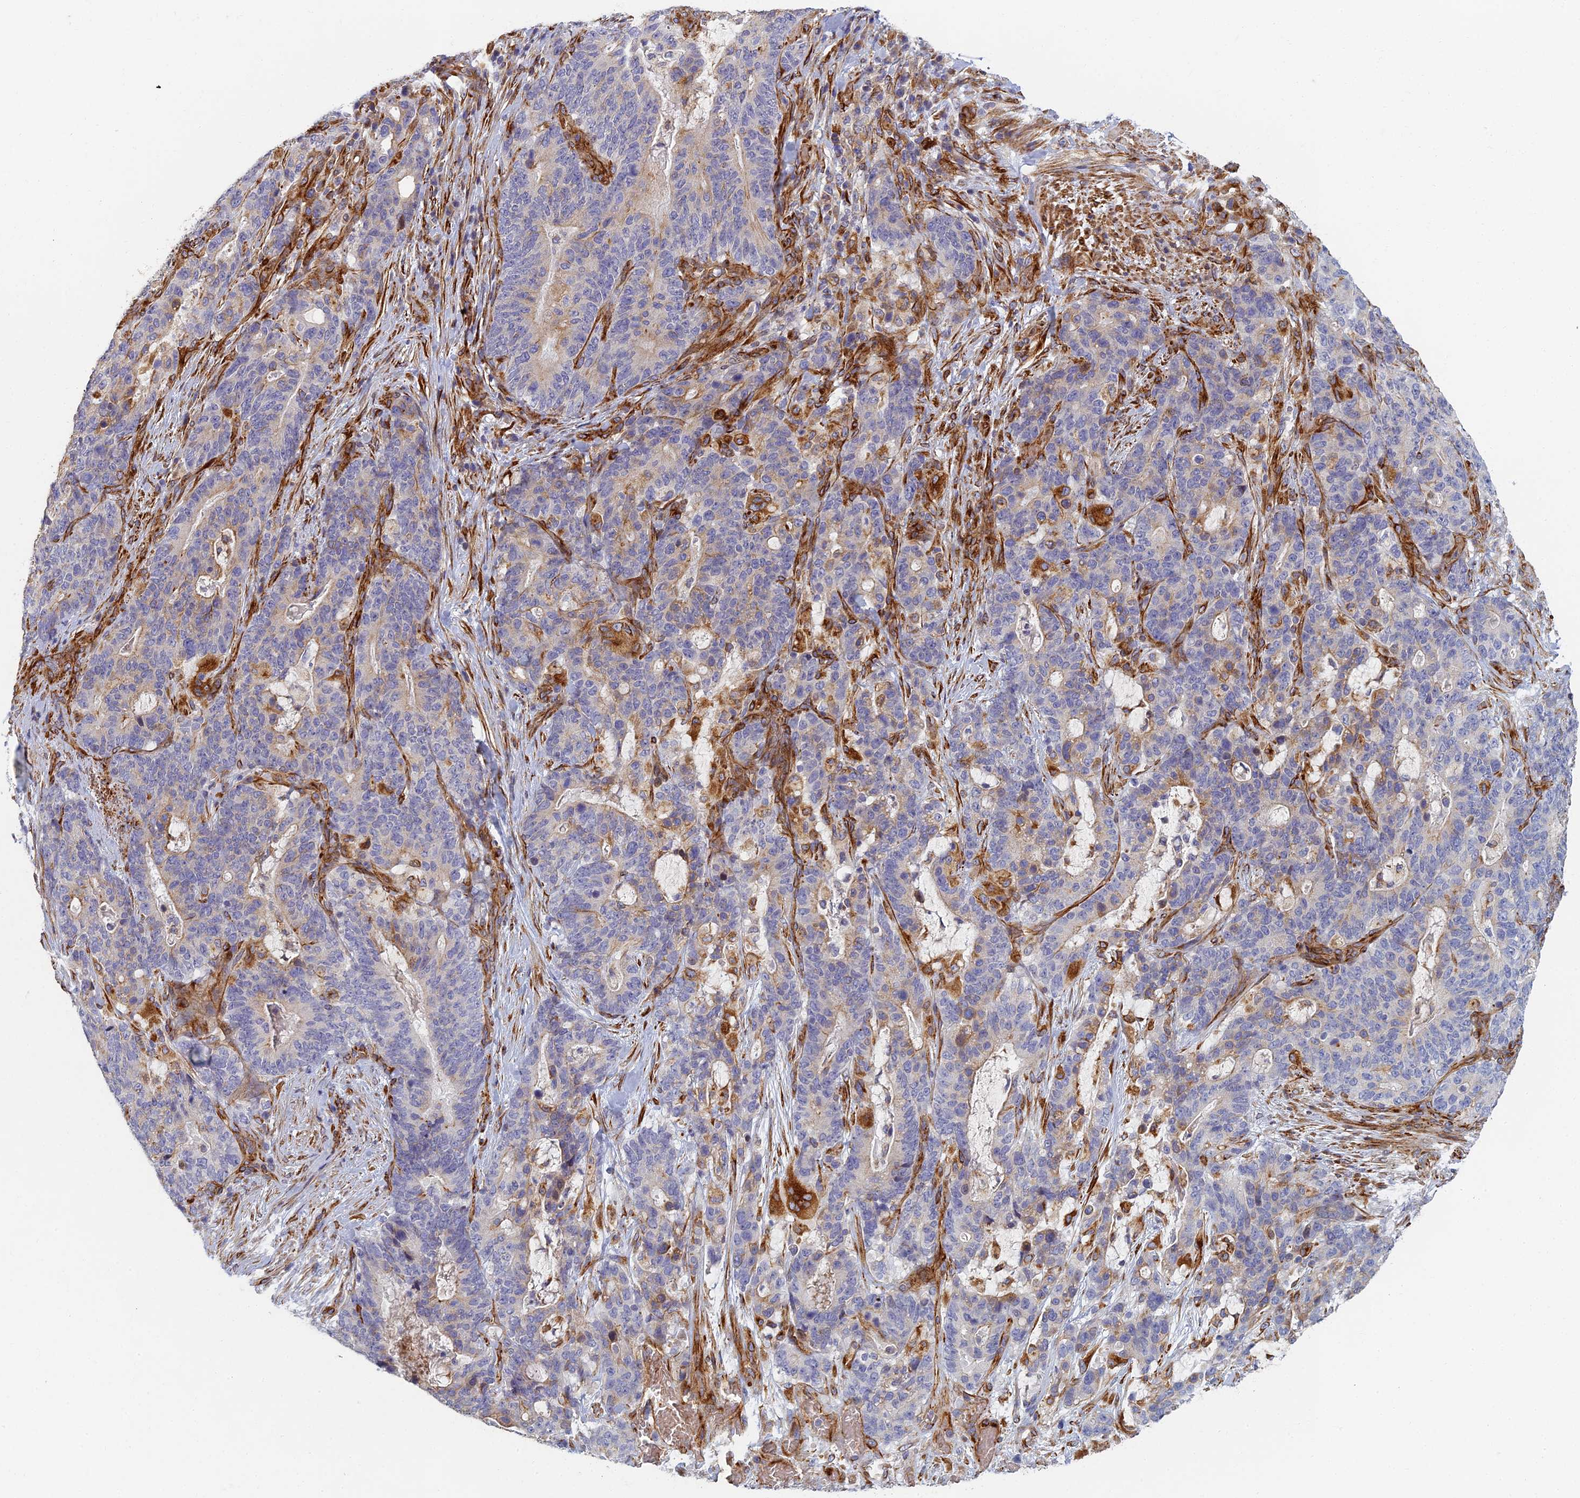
{"staining": {"intensity": "weak", "quantity": "<25%", "location": "cytoplasmic/membranous"}, "tissue": "stomach cancer", "cell_type": "Tumor cells", "image_type": "cancer", "snomed": [{"axis": "morphology", "description": "Normal tissue, NOS"}, {"axis": "morphology", "description": "Adenocarcinoma, NOS"}, {"axis": "topography", "description": "Stomach"}], "caption": "Immunohistochemical staining of human stomach adenocarcinoma shows no significant expression in tumor cells. The staining was performed using DAB to visualize the protein expression in brown, while the nuclei were stained in blue with hematoxylin (Magnification: 20x).", "gene": "ABCB10", "patient": {"sex": "female", "age": 64}}